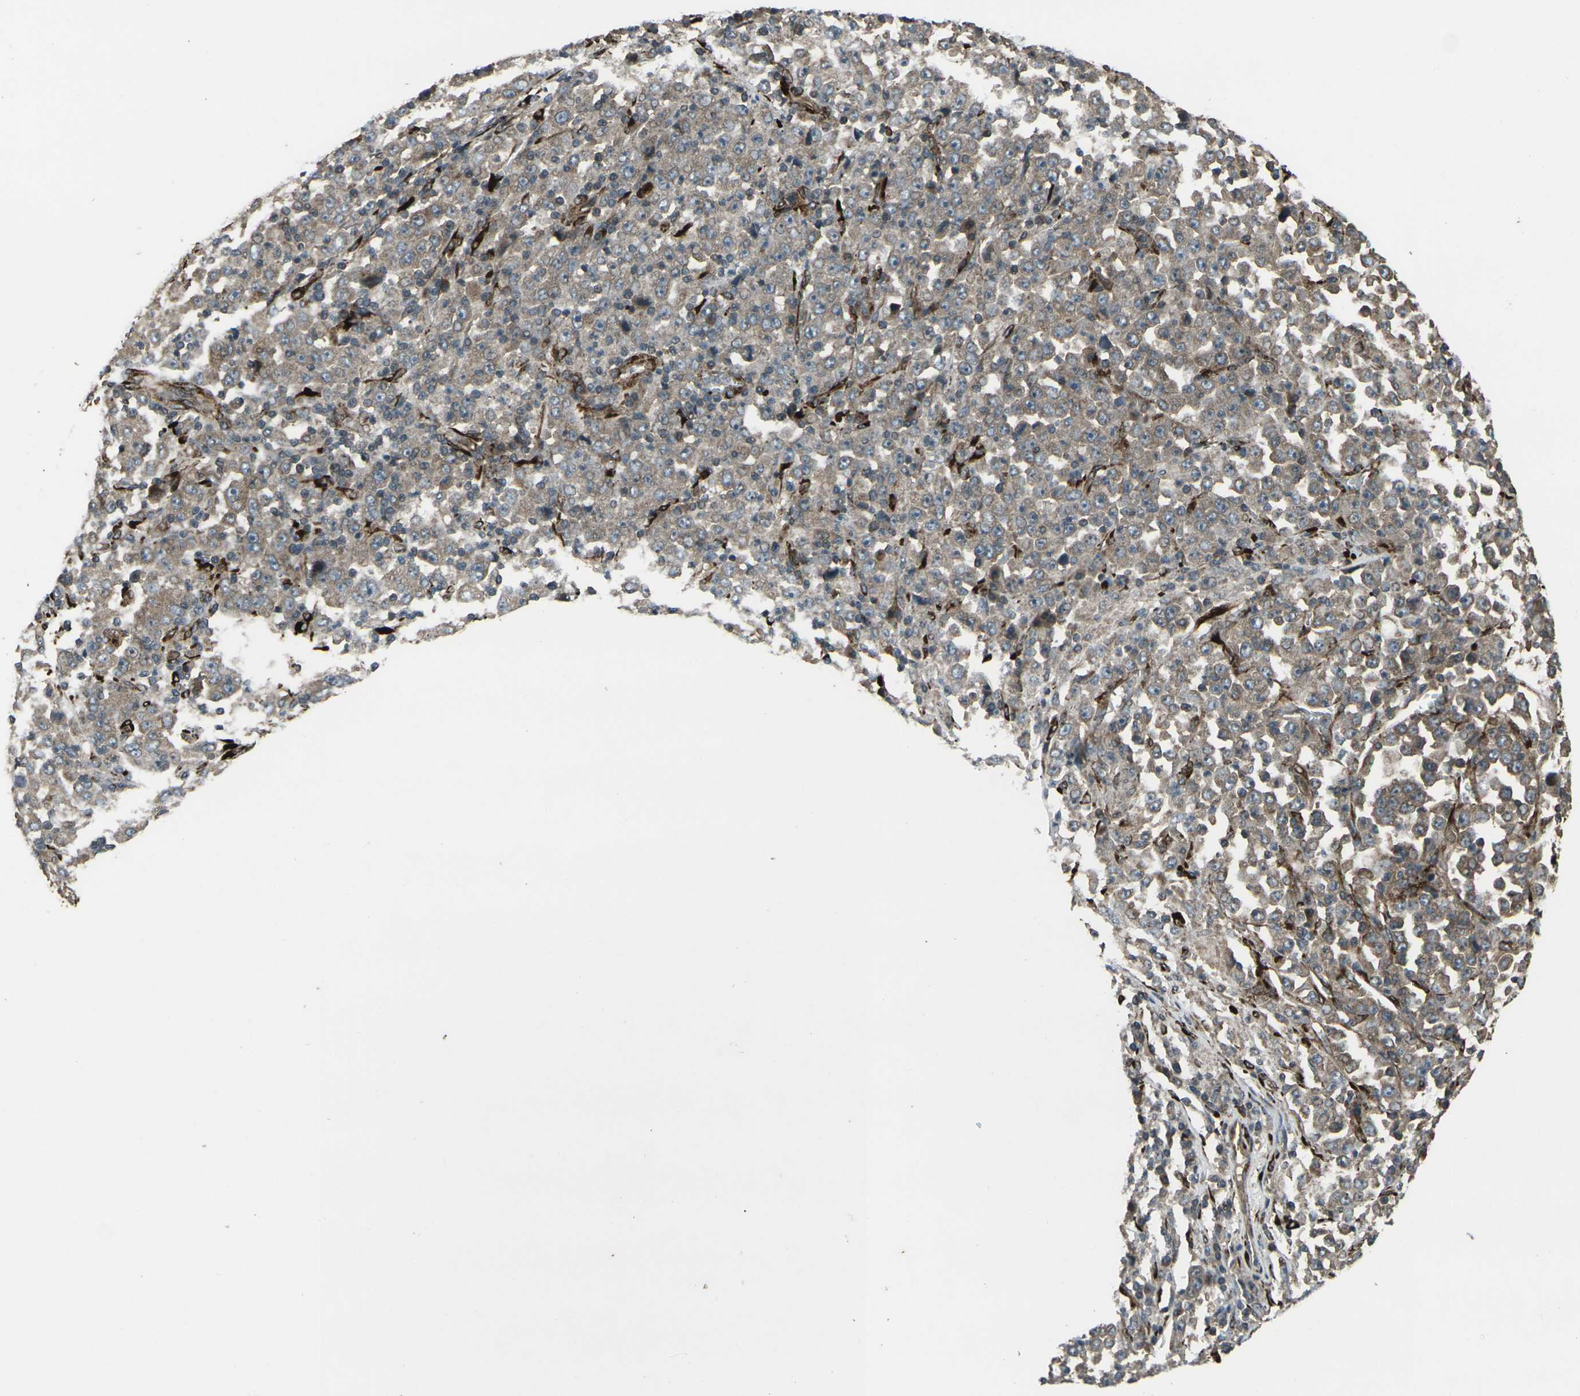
{"staining": {"intensity": "moderate", "quantity": ">75%", "location": "cytoplasmic/membranous"}, "tissue": "stomach cancer", "cell_type": "Tumor cells", "image_type": "cancer", "snomed": [{"axis": "morphology", "description": "Normal tissue, NOS"}, {"axis": "morphology", "description": "Adenocarcinoma, NOS"}, {"axis": "topography", "description": "Stomach, upper"}, {"axis": "topography", "description": "Stomach"}], "caption": "Immunohistochemistry staining of adenocarcinoma (stomach), which reveals medium levels of moderate cytoplasmic/membranous positivity in about >75% of tumor cells indicating moderate cytoplasmic/membranous protein positivity. The staining was performed using DAB (brown) for protein detection and nuclei were counterstained in hematoxylin (blue).", "gene": "LSMEM1", "patient": {"sex": "male", "age": 59}}